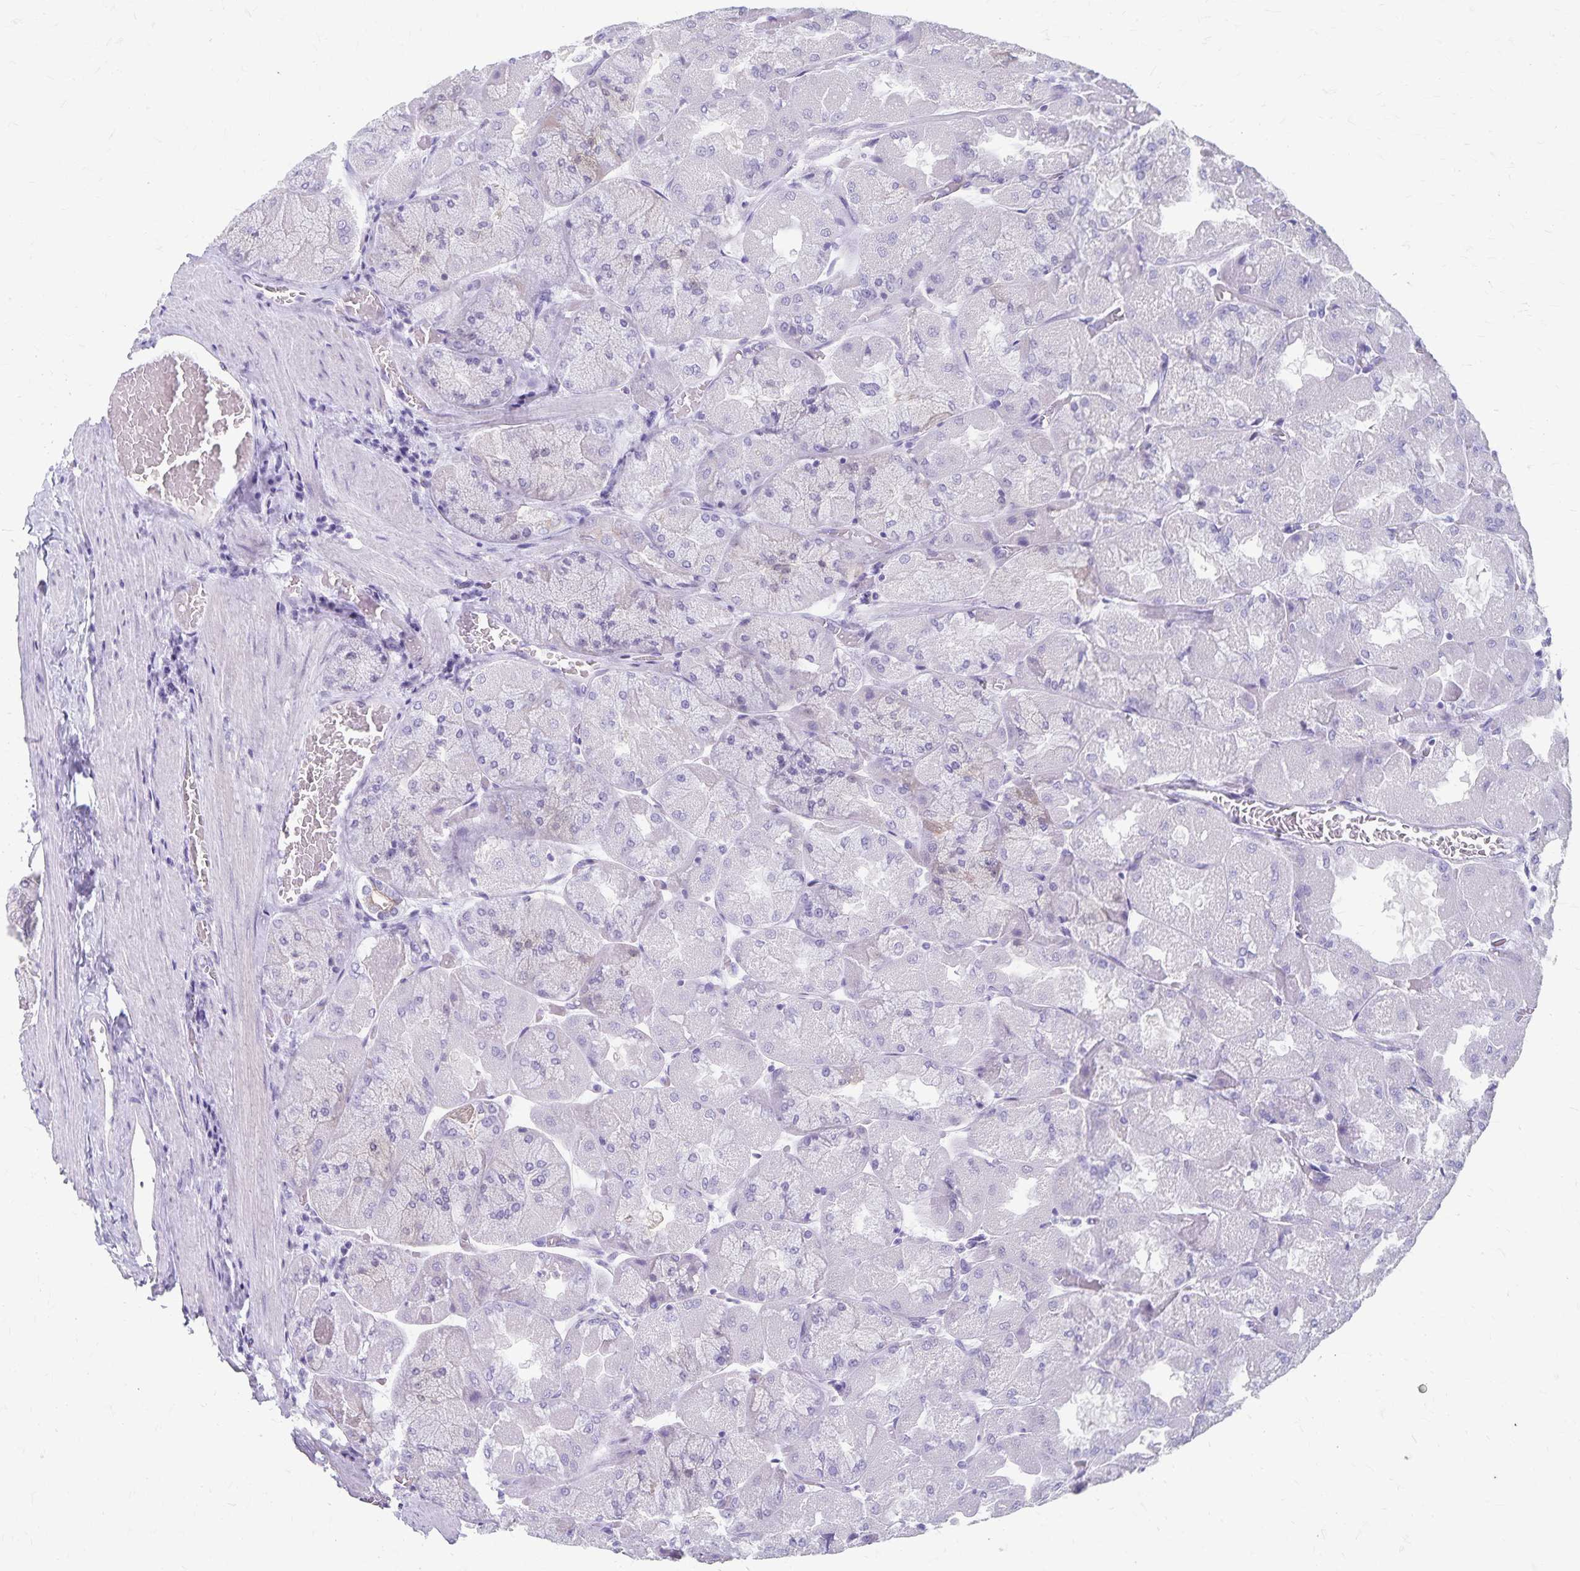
{"staining": {"intensity": "negative", "quantity": "none", "location": "none"}, "tissue": "stomach", "cell_type": "Glandular cells", "image_type": "normal", "snomed": [{"axis": "morphology", "description": "Normal tissue, NOS"}, {"axis": "topography", "description": "Stomach"}], "caption": "Immunohistochemistry of normal stomach demonstrates no expression in glandular cells. (Brightfield microscopy of DAB (3,3'-diaminobenzidine) immunohistochemistry at high magnification).", "gene": "GPBAR1", "patient": {"sex": "female", "age": 61}}